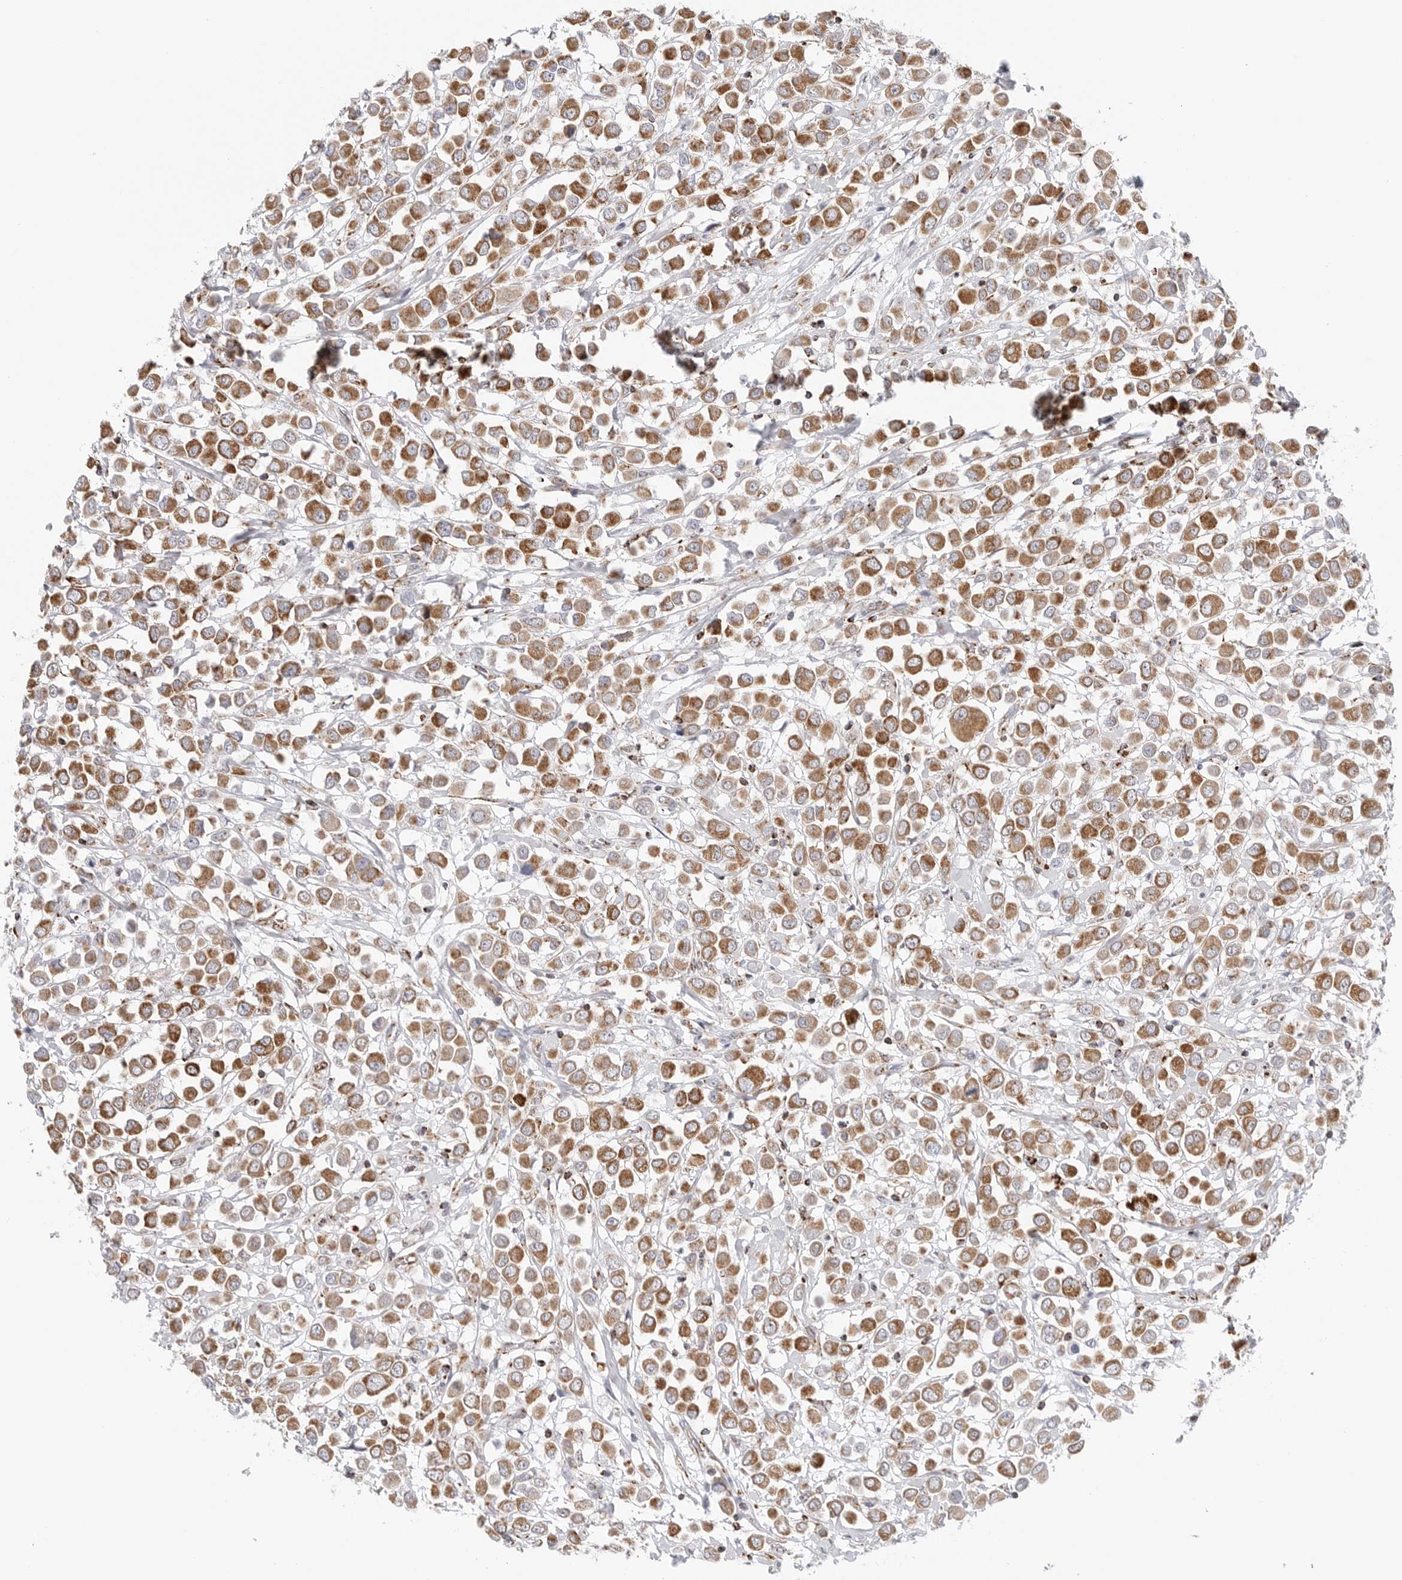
{"staining": {"intensity": "moderate", "quantity": ">75%", "location": "cytoplasmic/membranous"}, "tissue": "breast cancer", "cell_type": "Tumor cells", "image_type": "cancer", "snomed": [{"axis": "morphology", "description": "Duct carcinoma"}, {"axis": "topography", "description": "Breast"}], "caption": "Immunohistochemistry image of neoplastic tissue: breast invasive ductal carcinoma stained using immunohistochemistry shows medium levels of moderate protein expression localized specifically in the cytoplasmic/membranous of tumor cells, appearing as a cytoplasmic/membranous brown color.", "gene": "ATP5IF1", "patient": {"sex": "female", "age": 61}}